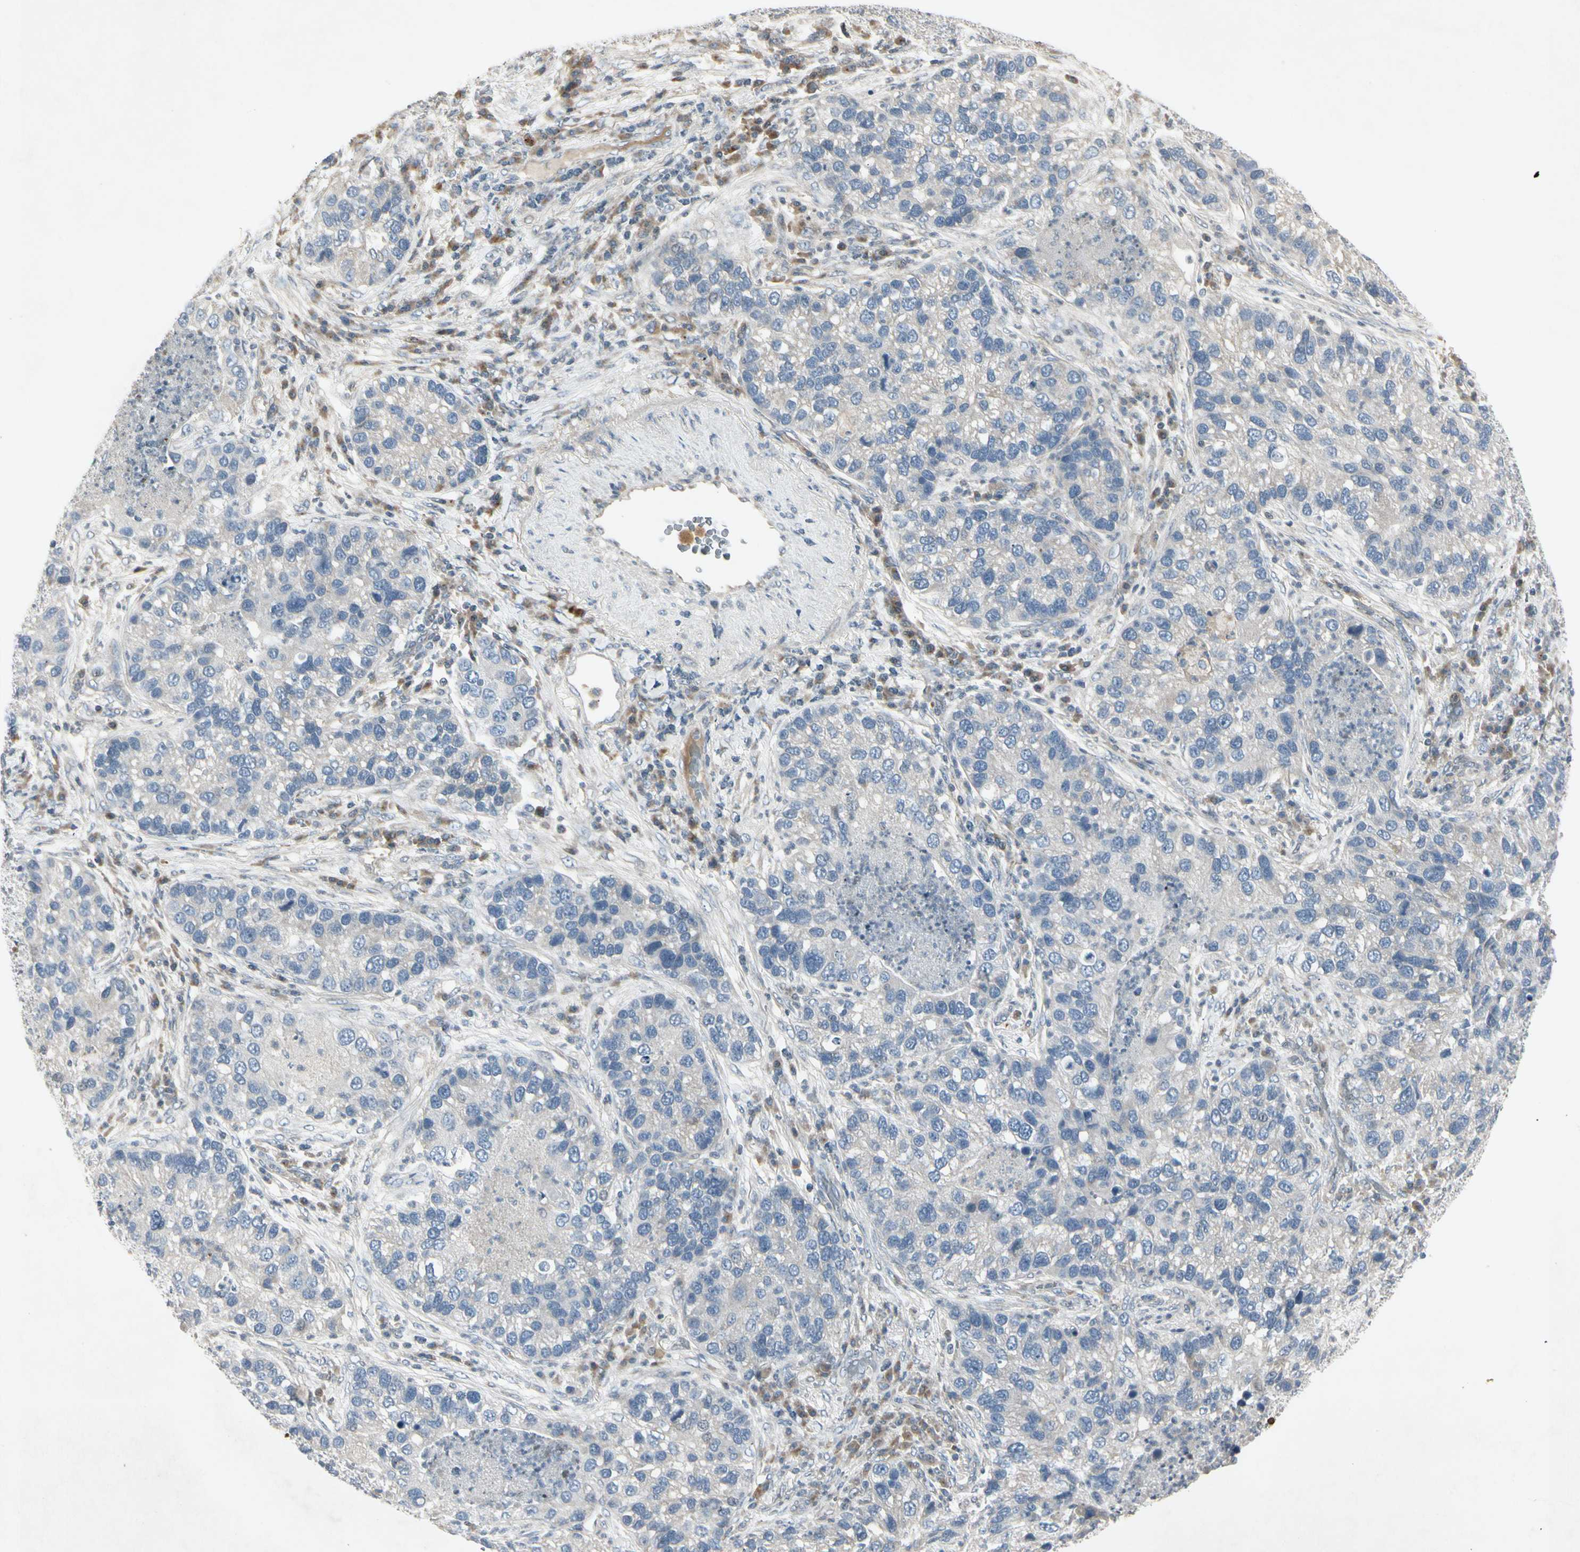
{"staining": {"intensity": "negative", "quantity": "none", "location": "none"}, "tissue": "lung cancer", "cell_type": "Tumor cells", "image_type": "cancer", "snomed": [{"axis": "morphology", "description": "Normal tissue, NOS"}, {"axis": "morphology", "description": "Adenocarcinoma, NOS"}, {"axis": "topography", "description": "Bronchus"}, {"axis": "topography", "description": "Lung"}], "caption": "Immunohistochemistry (IHC) histopathology image of neoplastic tissue: lung adenocarcinoma stained with DAB (3,3'-diaminobenzidine) shows no significant protein expression in tumor cells.", "gene": "TEK", "patient": {"sex": "male", "age": 54}}